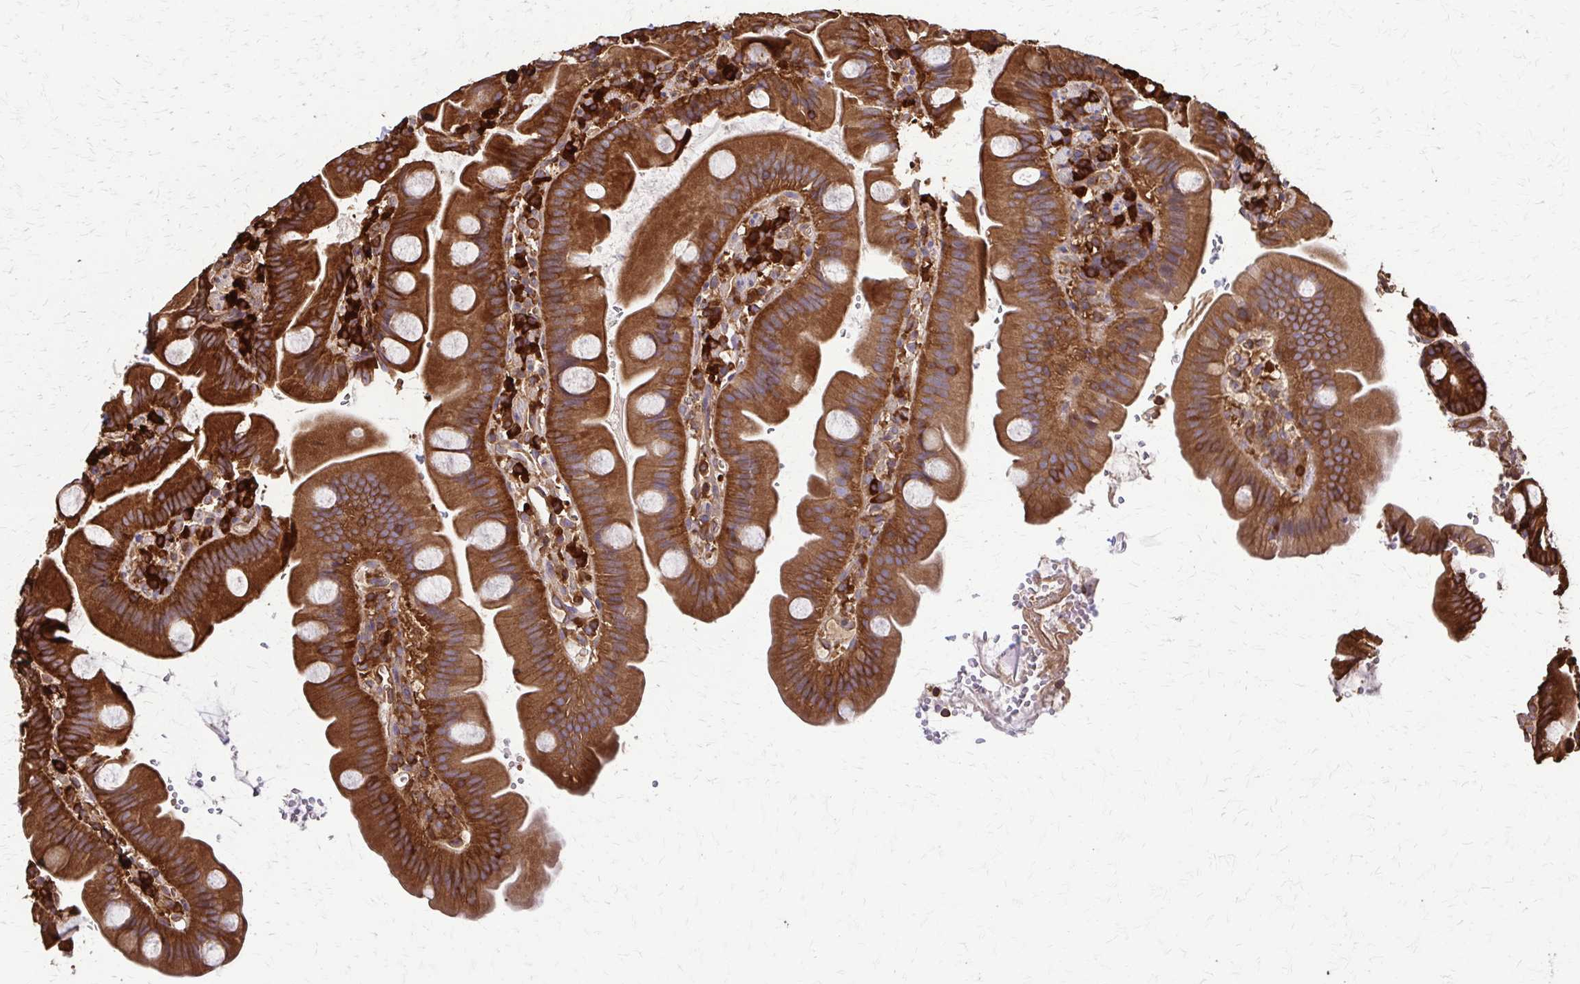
{"staining": {"intensity": "strong", "quantity": ">75%", "location": "cytoplasmic/membranous"}, "tissue": "small intestine", "cell_type": "Glandular cells", "image_type": "normal", "snomed": [{"axis": "morphology", "description": "Normal tissue, NOS"}, {"axis": "topography", "description": "Small intestine"}], "caption": "Brown immunohistochemical staining in normal human small intestine displays strong cytoplasmic/membranous expression in approximately >75% of glandular cells. The protein is shown in brown color, while the nuclei are stained blue.", "gene": "EEF2", "patient": {"sex": "female", "age": 68}}